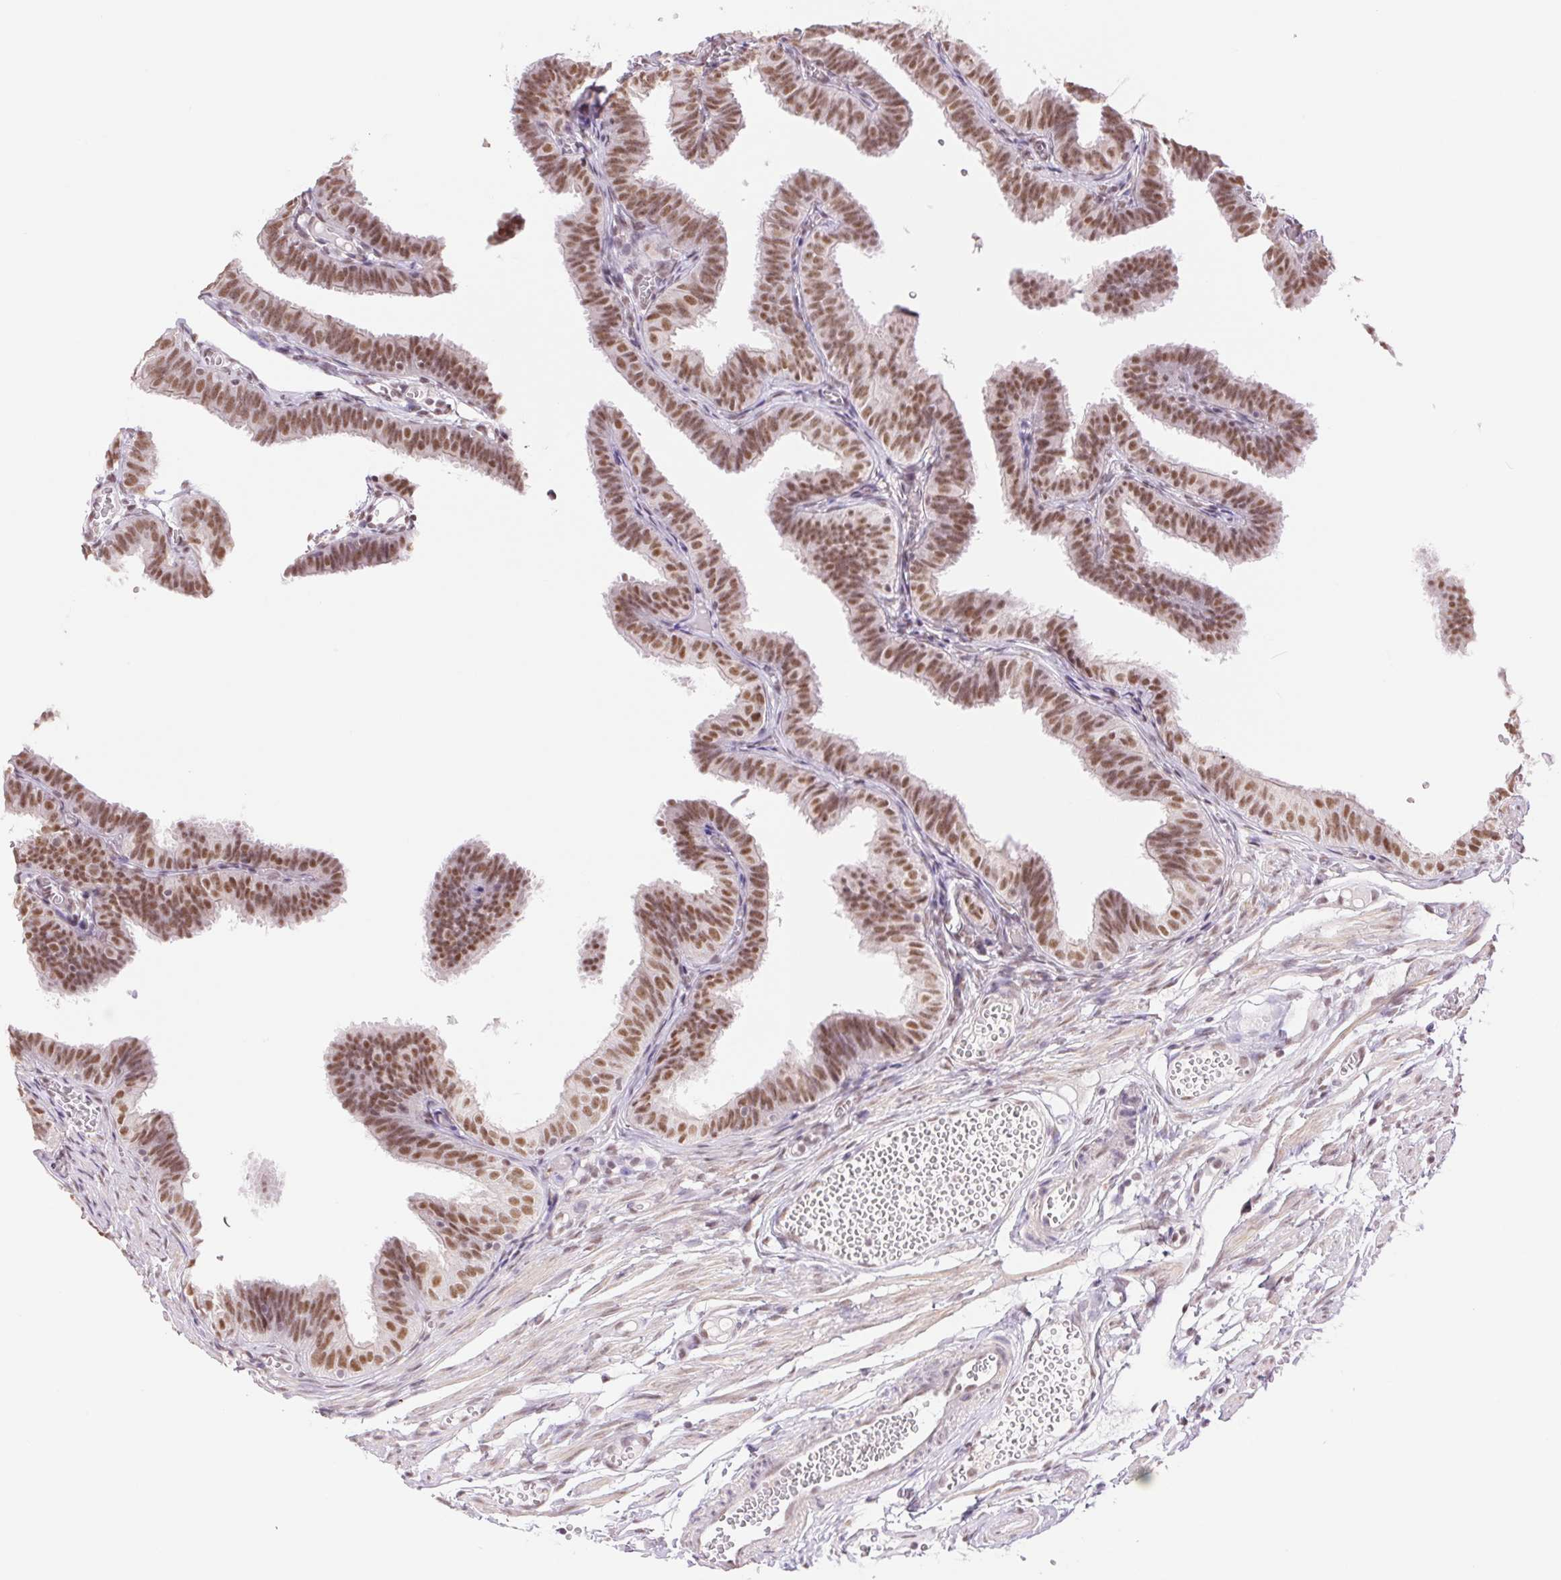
{"staining": {"intensity": "moderate", "quantity": ">75%", "location": "nuclear"}, "tissue": "fallopian tube", "cell_type": "Glandular cells", "image_type": "normal", "snomed": [{"axis": "morphology", "description": "Normal tissue, NOS"}, {"axis": "topography", "description": "Fallopian tube"}], "caption": "A high-resolution image shows immunohistochemistry staining of unremarkable fallopian tube, which exhibits moderate nuclear expression in approximately >75% of glandular cells. The staining is performed using DAB (3,3'-diaminobenzidine) brown chromogen to label protein expression. The nuclei are counter-stained blue using hematoxylin.", "gene": "RPRD1B", "patient": {"sex": "female", "age": 25}}